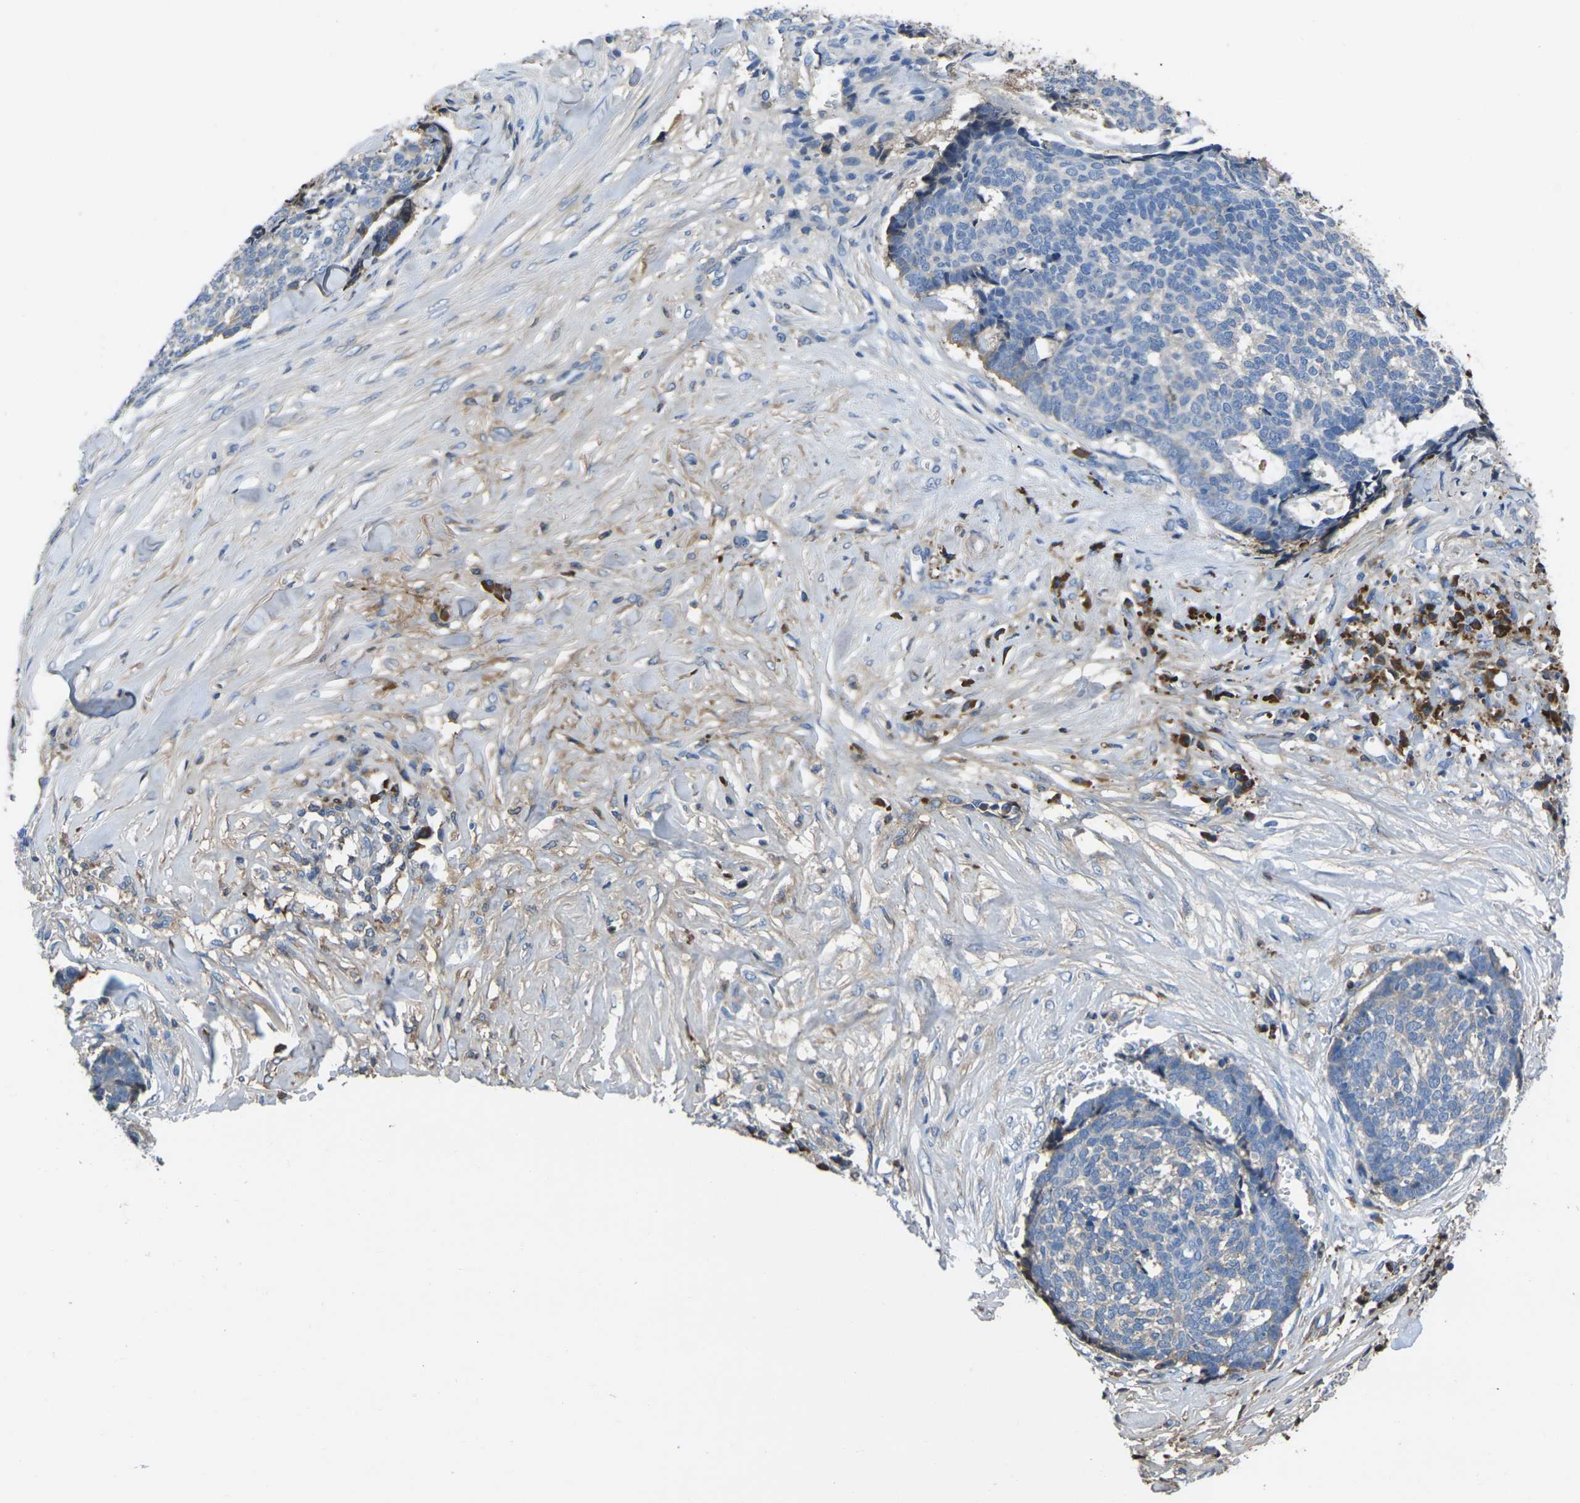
{"staining": {"intensity": "weak", "quantity": "25%-75%", "location": "cytoplasmic/membranous"}, "tissue": "skin cancer", "cell_type": "Tumor cells", "image_type": "cancer", "snomed": [{"axis": "morphology", "description": "Basal cell carcinoma"}, {"axis": "topography", "description": "Skin"}], "caption": "Immunohistochemistry image of neoplastic tissue: skin cancer (basal cell carcinoma) stained using immunohistochemistry demonstrates low levels of weak protein expression localized specifically in the cytoplasmic/membranous of tumor cells, appearing as a cytoplasmic/membranous brown color.", "gene": "GREM2", "patient": {"sex": "male", "age": 84}}